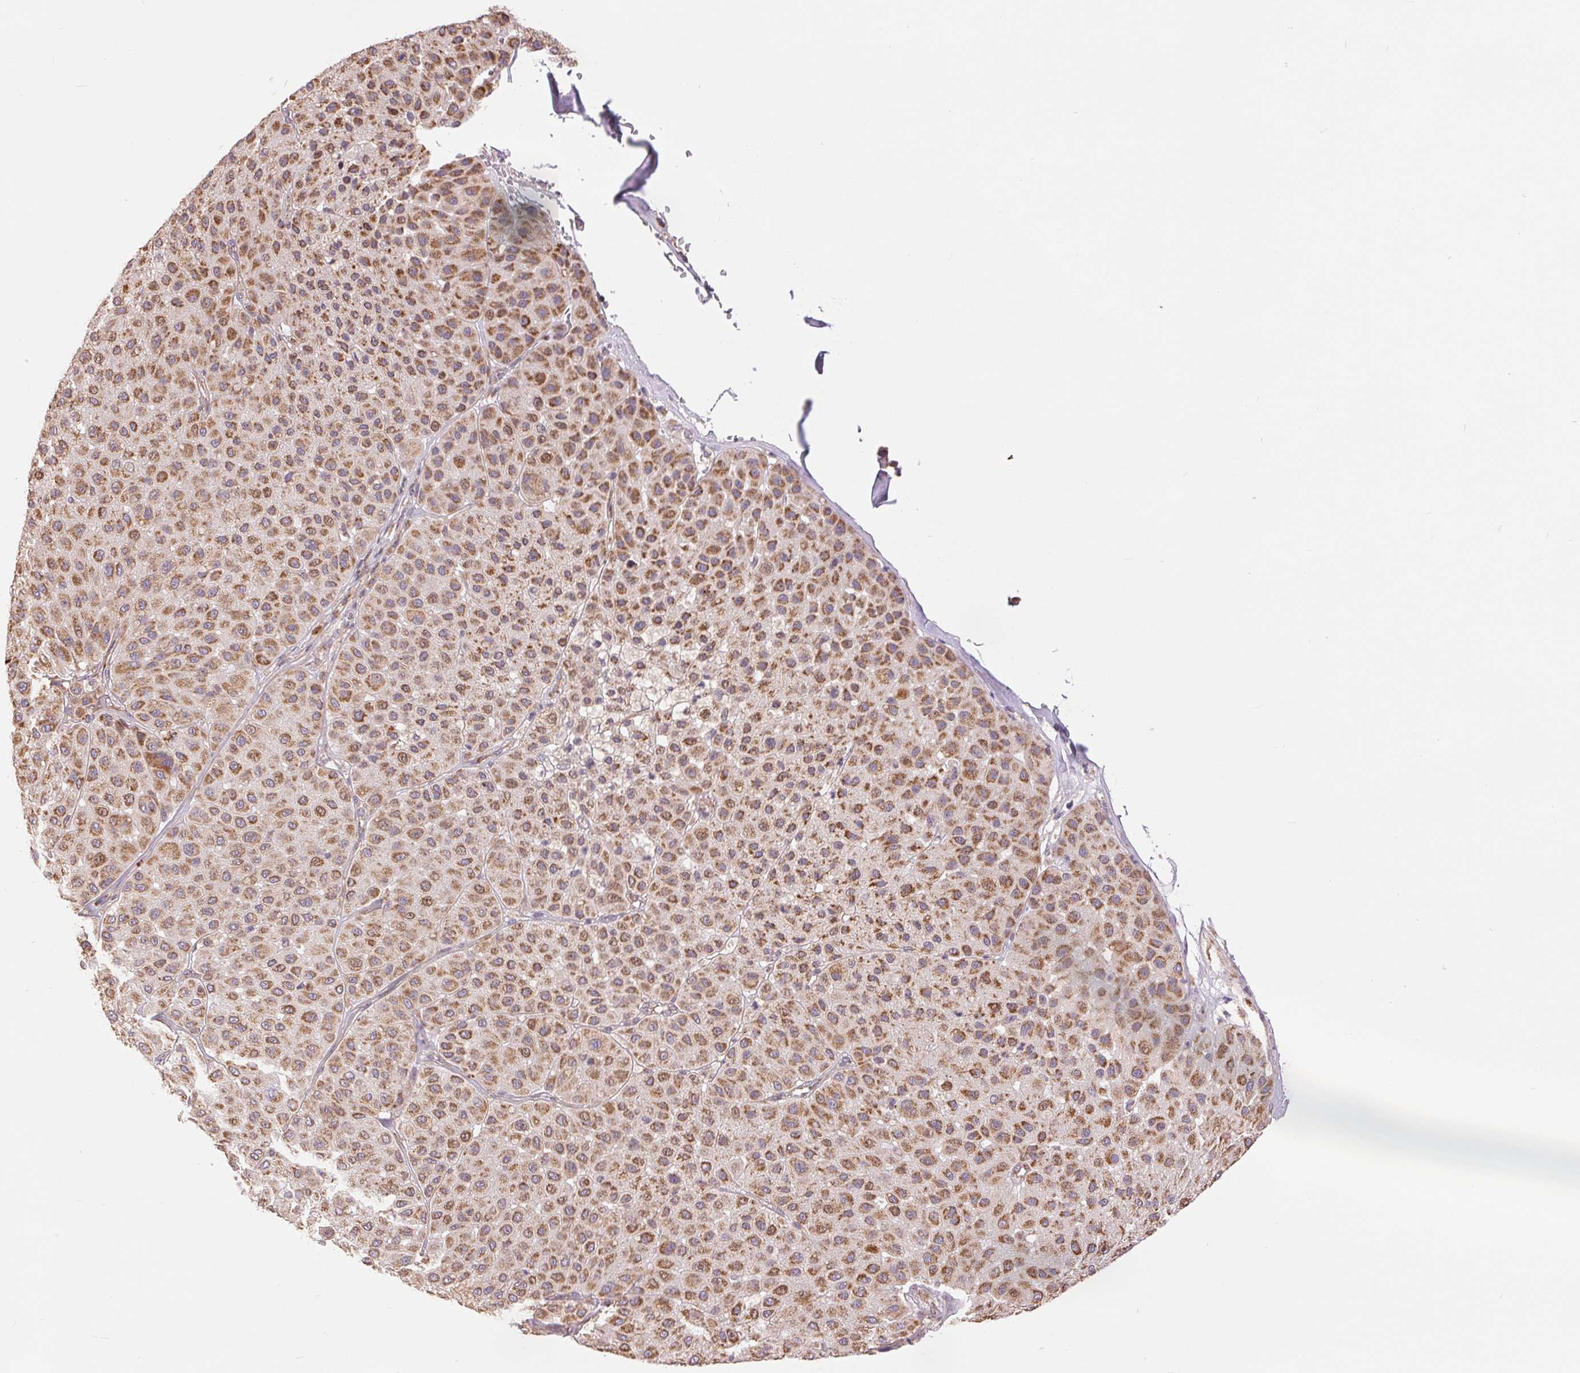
{"staining": {"intensity": "moderate", "quantity": ">75%", "location": "cytoplasmic/membranous"}, "tissue": "melanoma", "cell_type": "Tumor cells", "image_type": "cancer", "snomed": [{"axis": "morphology", "description": "Malignant melanoma, Metastatic site"}, {"axis": "topography", "description": "Smooth muscle"}], "caption": "Immunohistochemical staining of melanoma shows medium levels of moderate cytoplasmic/membranous expression in approximately >75% of tumor cells. Nuclei are stained in blue.", "gene": "DGUOK", "patient": {"sex": "male", "age": 41}}